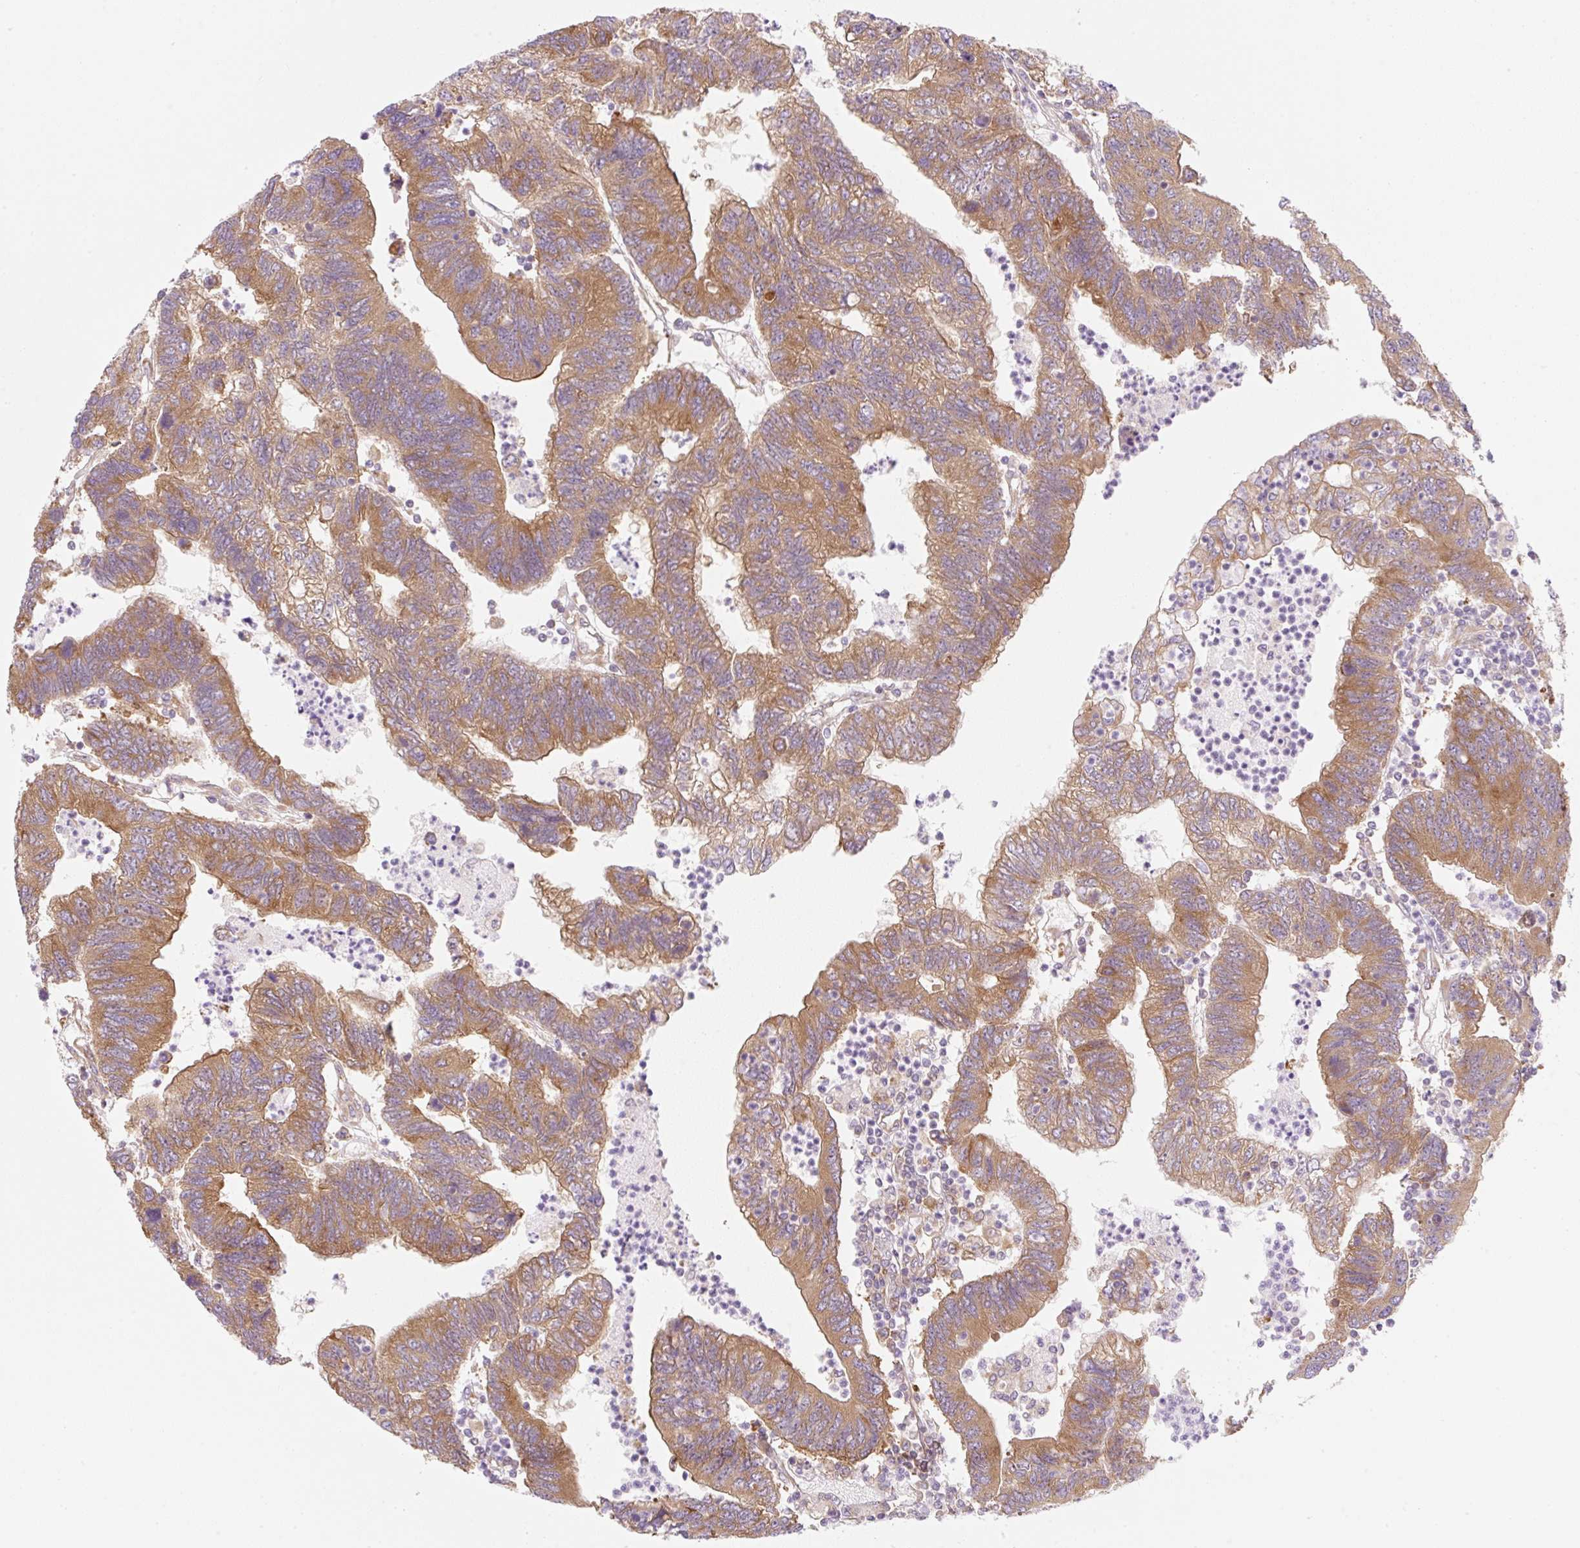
{"staining": {"intensity": "moderate", "quantity": ">75%", "location": "cytoplasmic/membranous"}, "tissue": "colorectal cancer", "cell_type": "Tumor cells", "image_type": "cancer", "snomed": [{"axis": "morphology", "description": "Adenocarcinoma, NOS"}, {"axis": "topography", "description": "Colon"}], "caption": "Immunohistochemistry (IHC) (DAB) staining of human colorectal cancer (adenocarcinoma) reveals moderate cytoplasmic/membranous protein positivity in approximately >75% of tumor cells. Nuclei are stained in blue.", "gene": "RPL18A", "patient": {"sex": "female", "age": 48}}